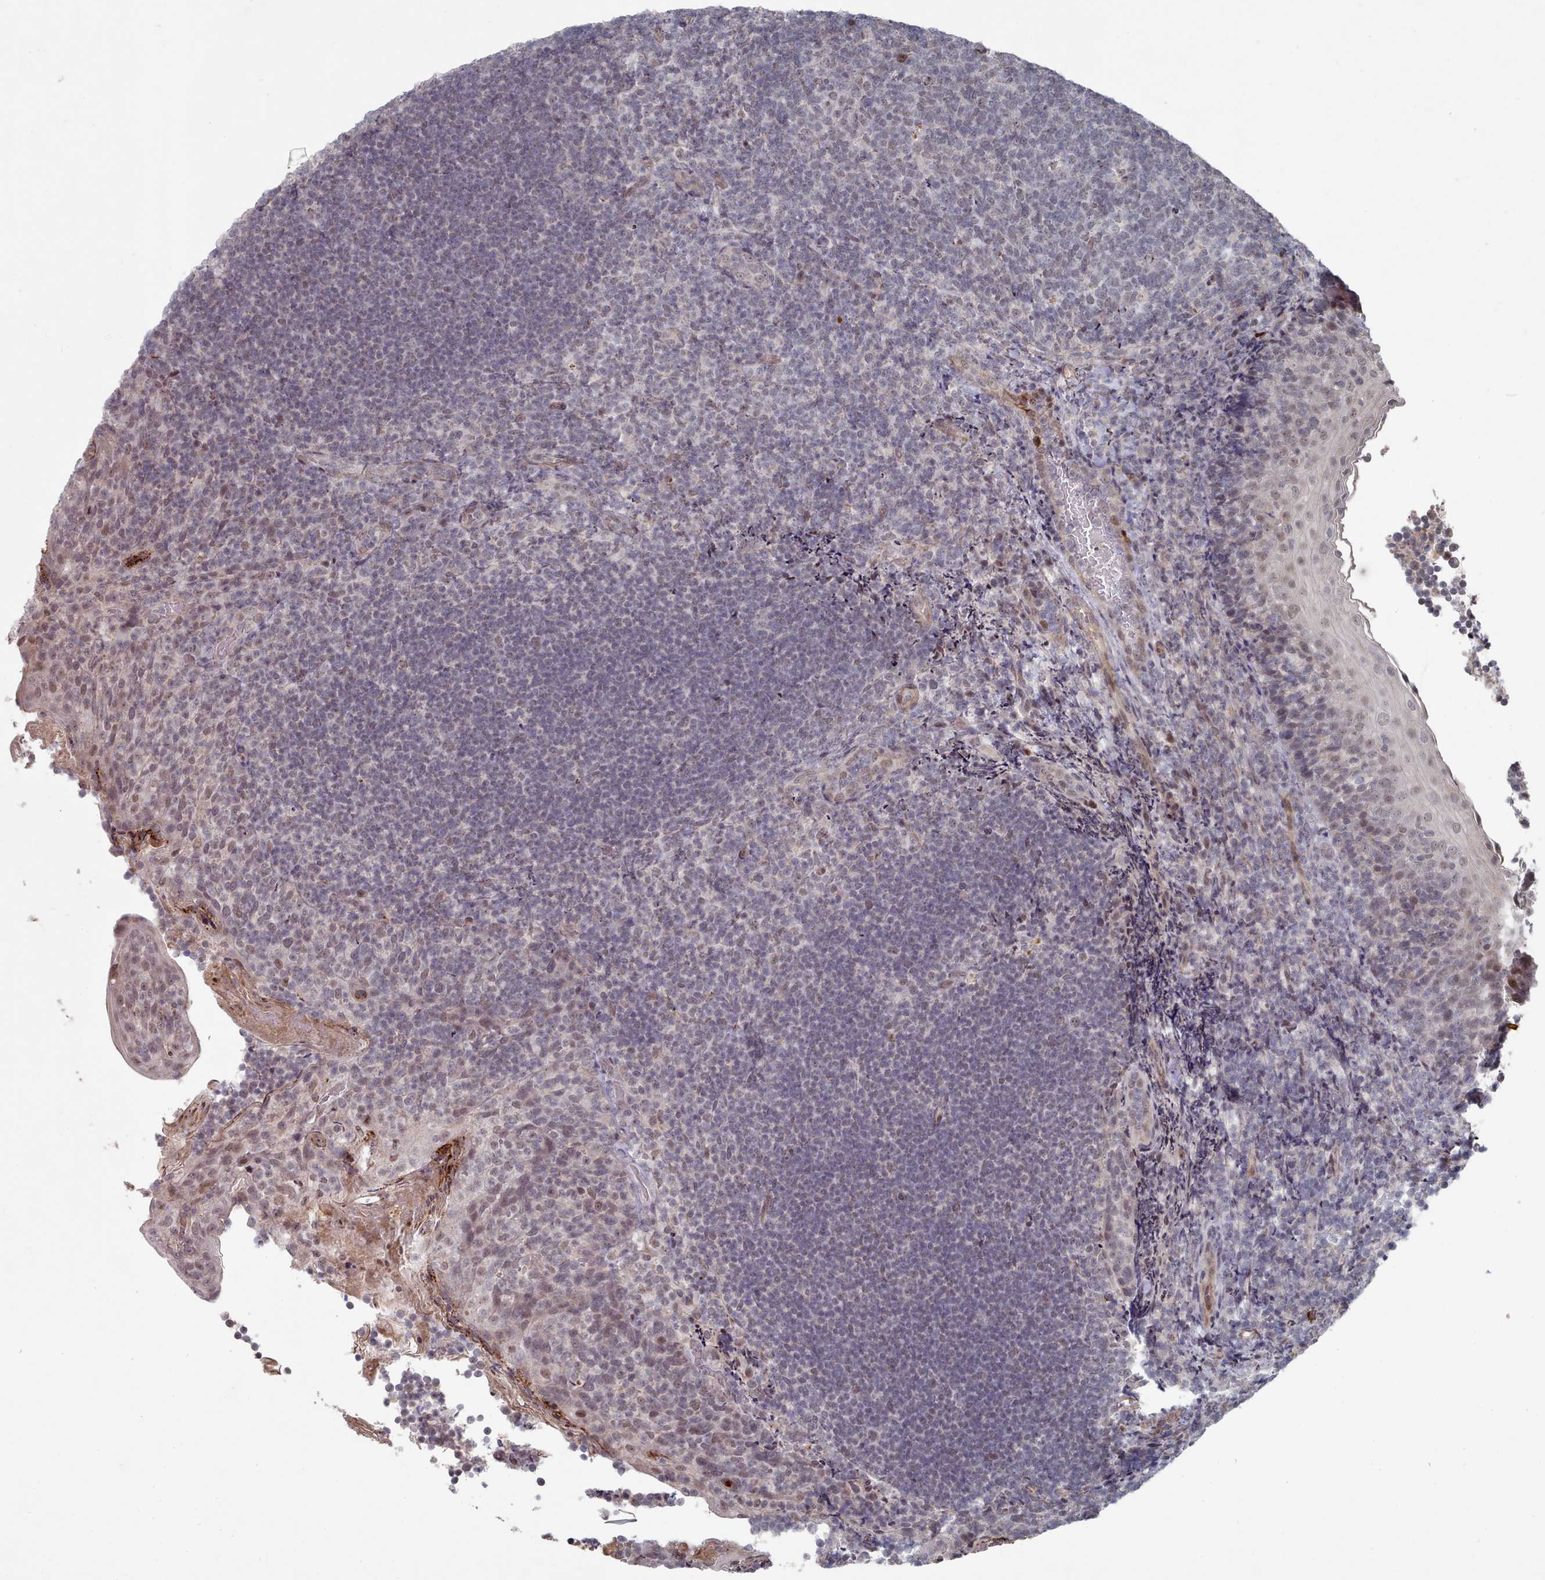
{"staining": {"intensity": "weak", "quantity": "<25%", "location": "nuclear"}, "tissue": "tonsil", "cell_type": "Germinal center cells", "image_type": "normal", "snomed": [{"axis": "morphology", "description": "Normal tissue, NOS"}, {"axis": "topography", "description": "Tonsil"}], "caption": "This is a micrograph of IHC staining of normal tonsil, which shows no positivity in germinal center cells. The staining was performed using DAB to visualize the protein expression in brown, while the nuclei were stained in blue with hematoxylin (Magnification: 20x).", "gene": "CPSF4", "patient": {"sex": "female", "age": 10}}